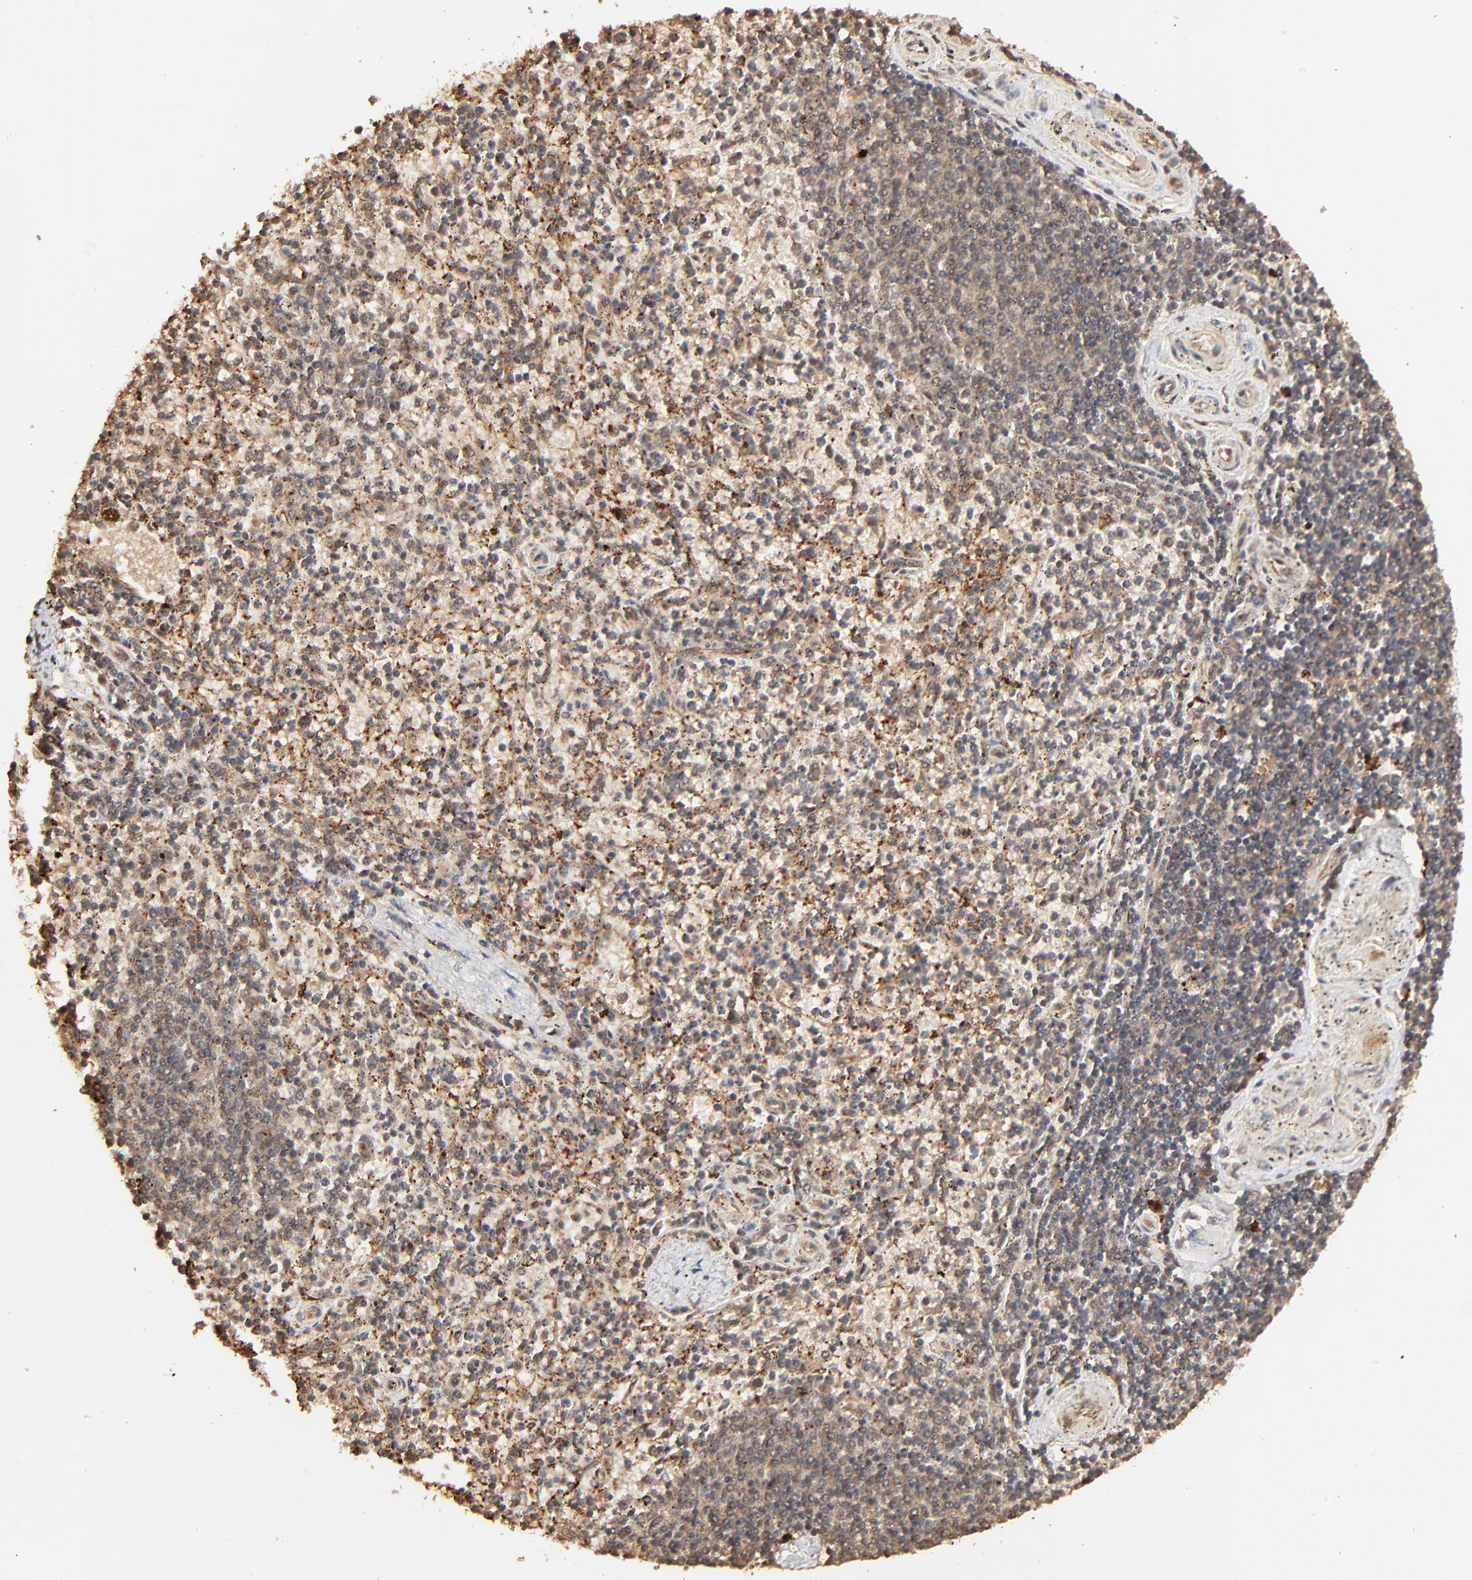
{"staining": {"intensity": "moderate", "quantity": "25%-75%", "location": "nuclear"}, "tissue": "spleen", "cell_type": "Cells in red pulp", "image_type": "normal", "snomed": [{"axis": "morphology", "description": "Normal tissue, NOS"}, {"axis": "topography", "description": "Spleen"}], "caption": "A micrograph of spleen stained for a protein shows moderate nuclear brown staining in cells in red pulp. The staining was performed using DAB (3,3'-diaminobenzidine) to visualize the protein expression in brown, while the nuclei were stained in blue with hematoxylin (Magnification: 20x).", "gene": "FAM227A", "patient": {"sex": "male", "age": 72}}